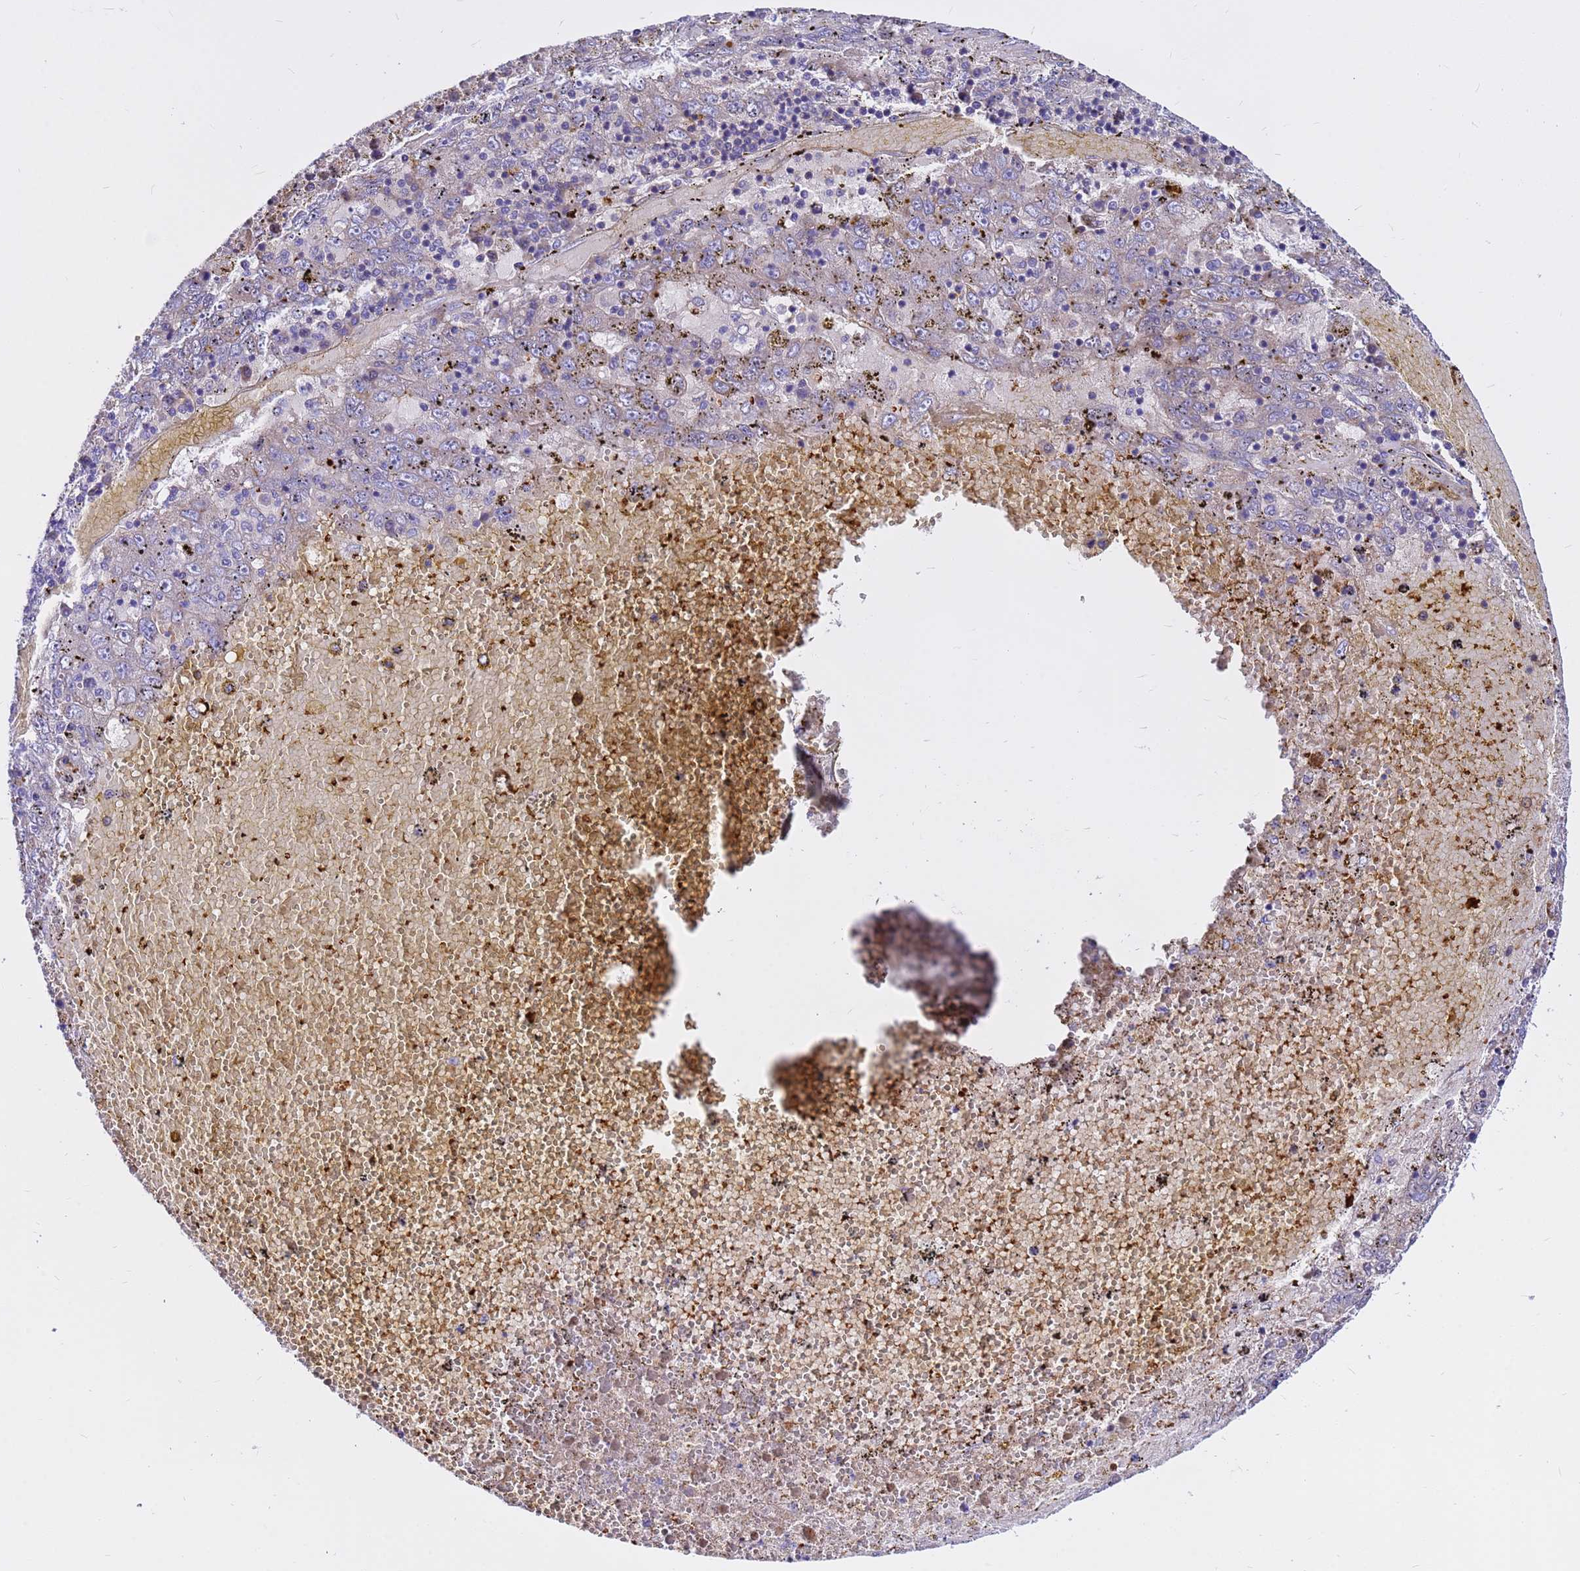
{"staining": {"intensity": "weak", "quantity": "<25%", "location": "cytoplasmic/membranous"}, "tissue": "liver cancer", "cell_type": "Tumor cells", "image_type": "cancer", "snomed": [{"axis": "morphology", "description": "Carcinoma, Hepatocellular, NOS"}, {"axis": "topography", "description": "Liver"}], "caption": "High power microscopy histopathology image of an IHC micrograph of liver cancer (hepatocellular carcinoma), revealing no significant expression in tumor cells.", "gene": "CRHBP", "patient": {"sex": "male", "age": 49}}